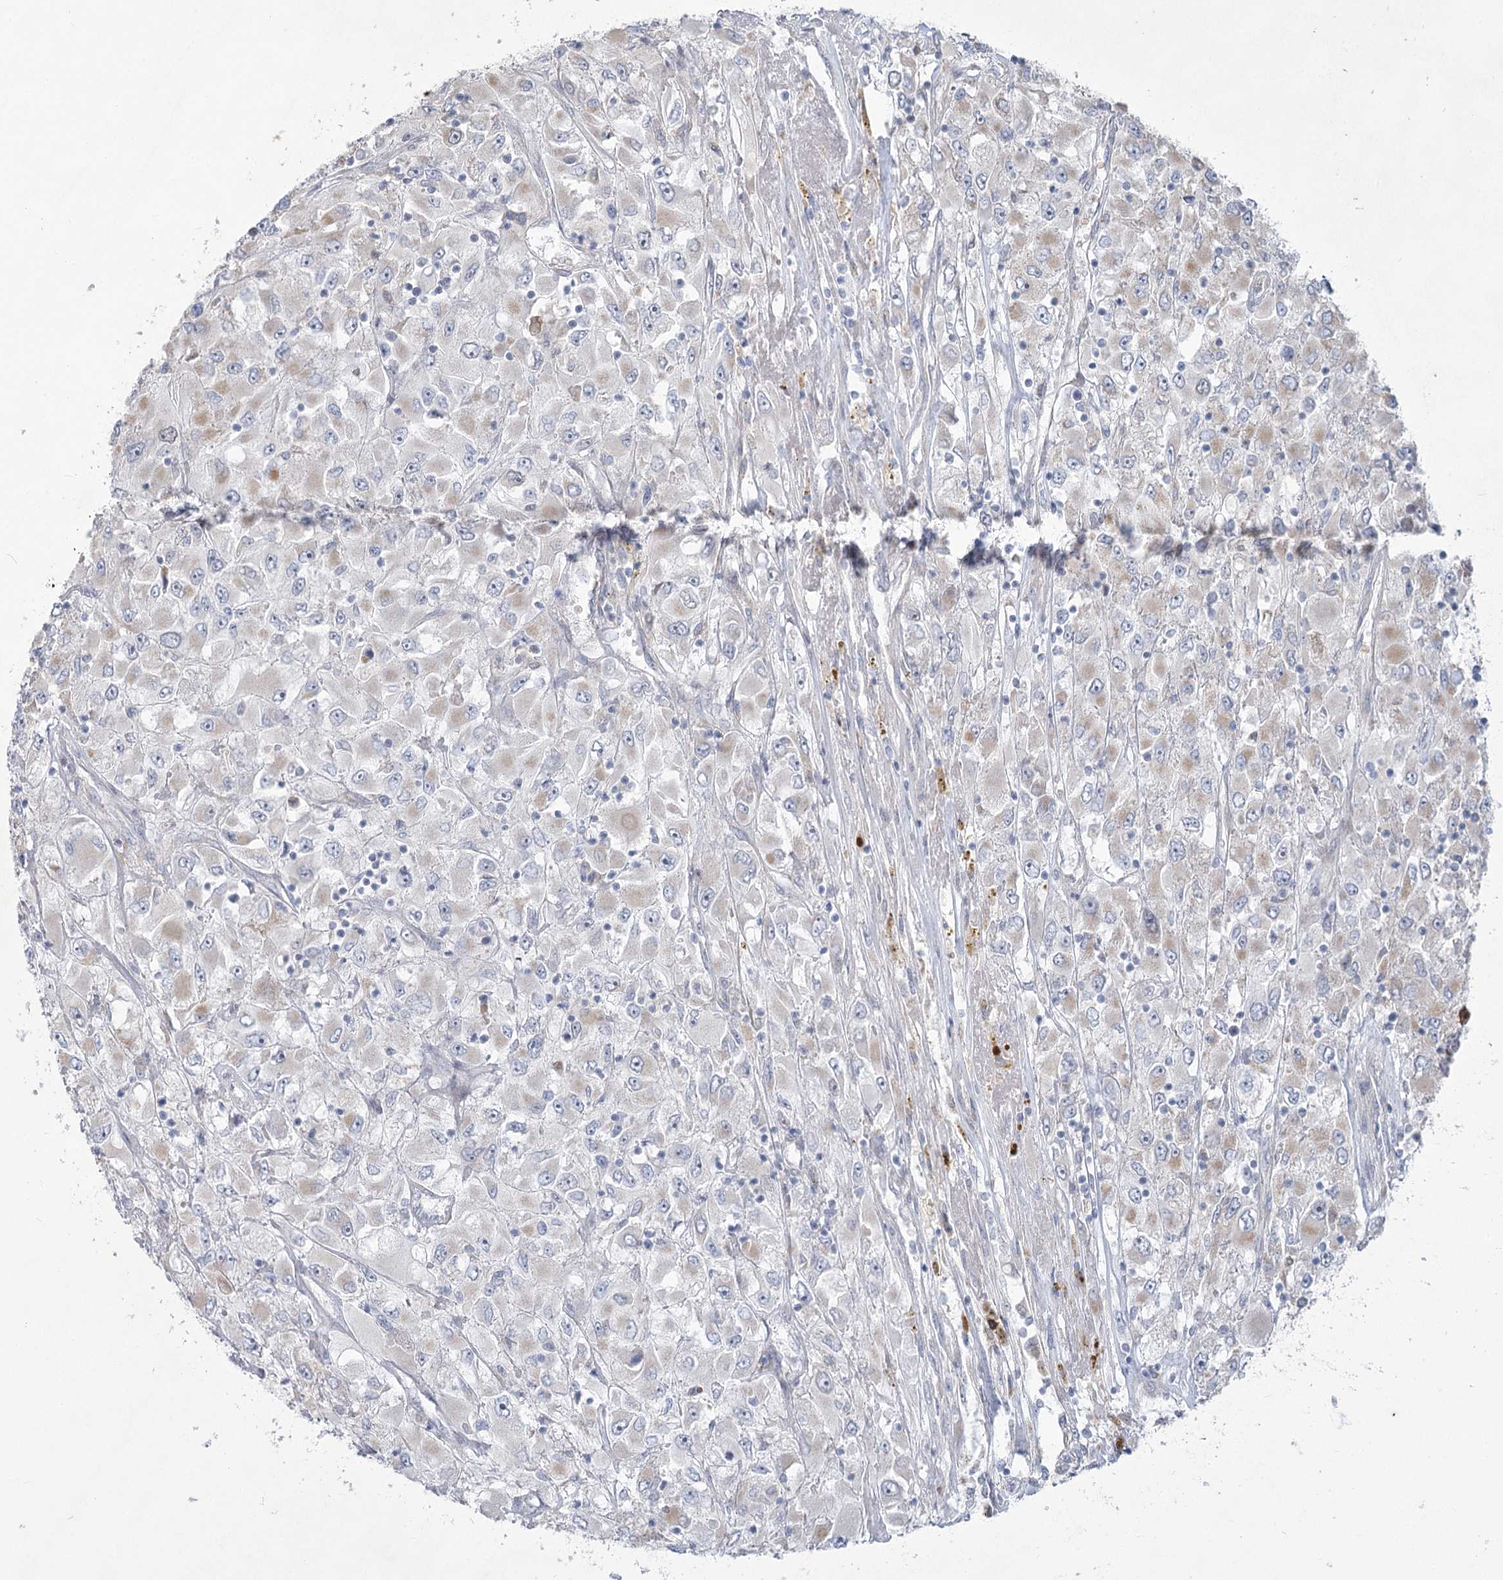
{"staining": {"intensity": "weak", "quantity": "25%-75%", "location": "cytoplasmic/membranous"}, "tissue": "renal cancer", "cell_type": "Tumor cells", "image_type": "cancer", "snomed": [{"axis": "morphology", "description": "Adenocarcinoma, NOS"}, {"axis": "topography", "description": "Kidney"}], "caption": "A micrograph of renal adenocarcinoma stained for a protein demonstrates weak cytoplasmic/membranous brown staining in tumor cells.", "gene": "PLA2G12A", "patient": {"sex": "female", "age": 52}}